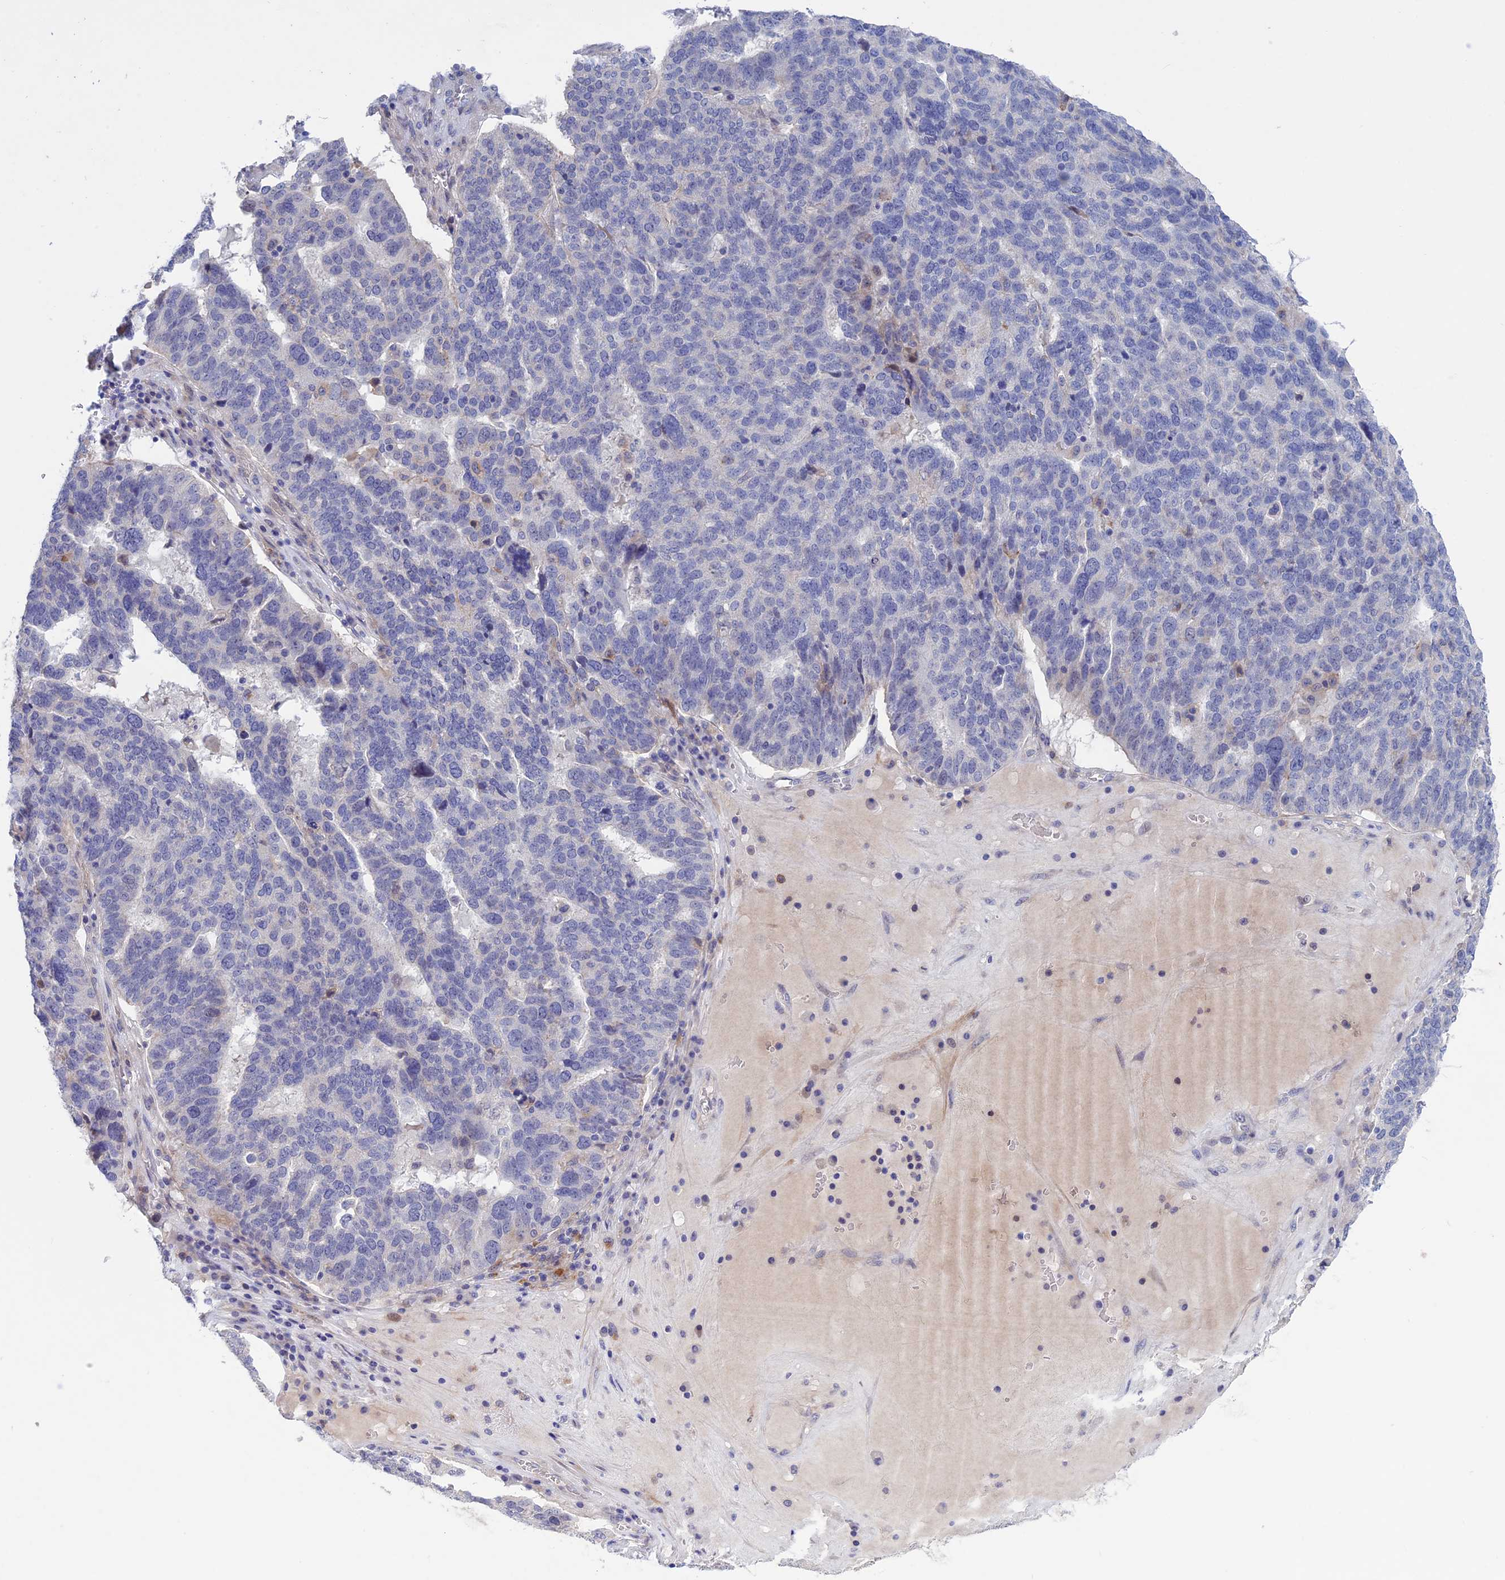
{"staining": {"intensity": "negative", "quantity": "none", "location": "none"}, "tissue": "ovarian cancer", "cell_type": "Tumor cells", "image_type": "cancer", "snomed": [{"axis": "morphology", "description": "Cystadenocarcinoma, serous, NOS"}, {"axis": "topography", "description": "Ovary"}], "caption": "A histopathology image of human ovarian cancer (serous cystadenocarcinoma) is negative for staining in tumor cells.", "gene": "SLC2A6", "patient": {"sex": "female", "age": 59}}